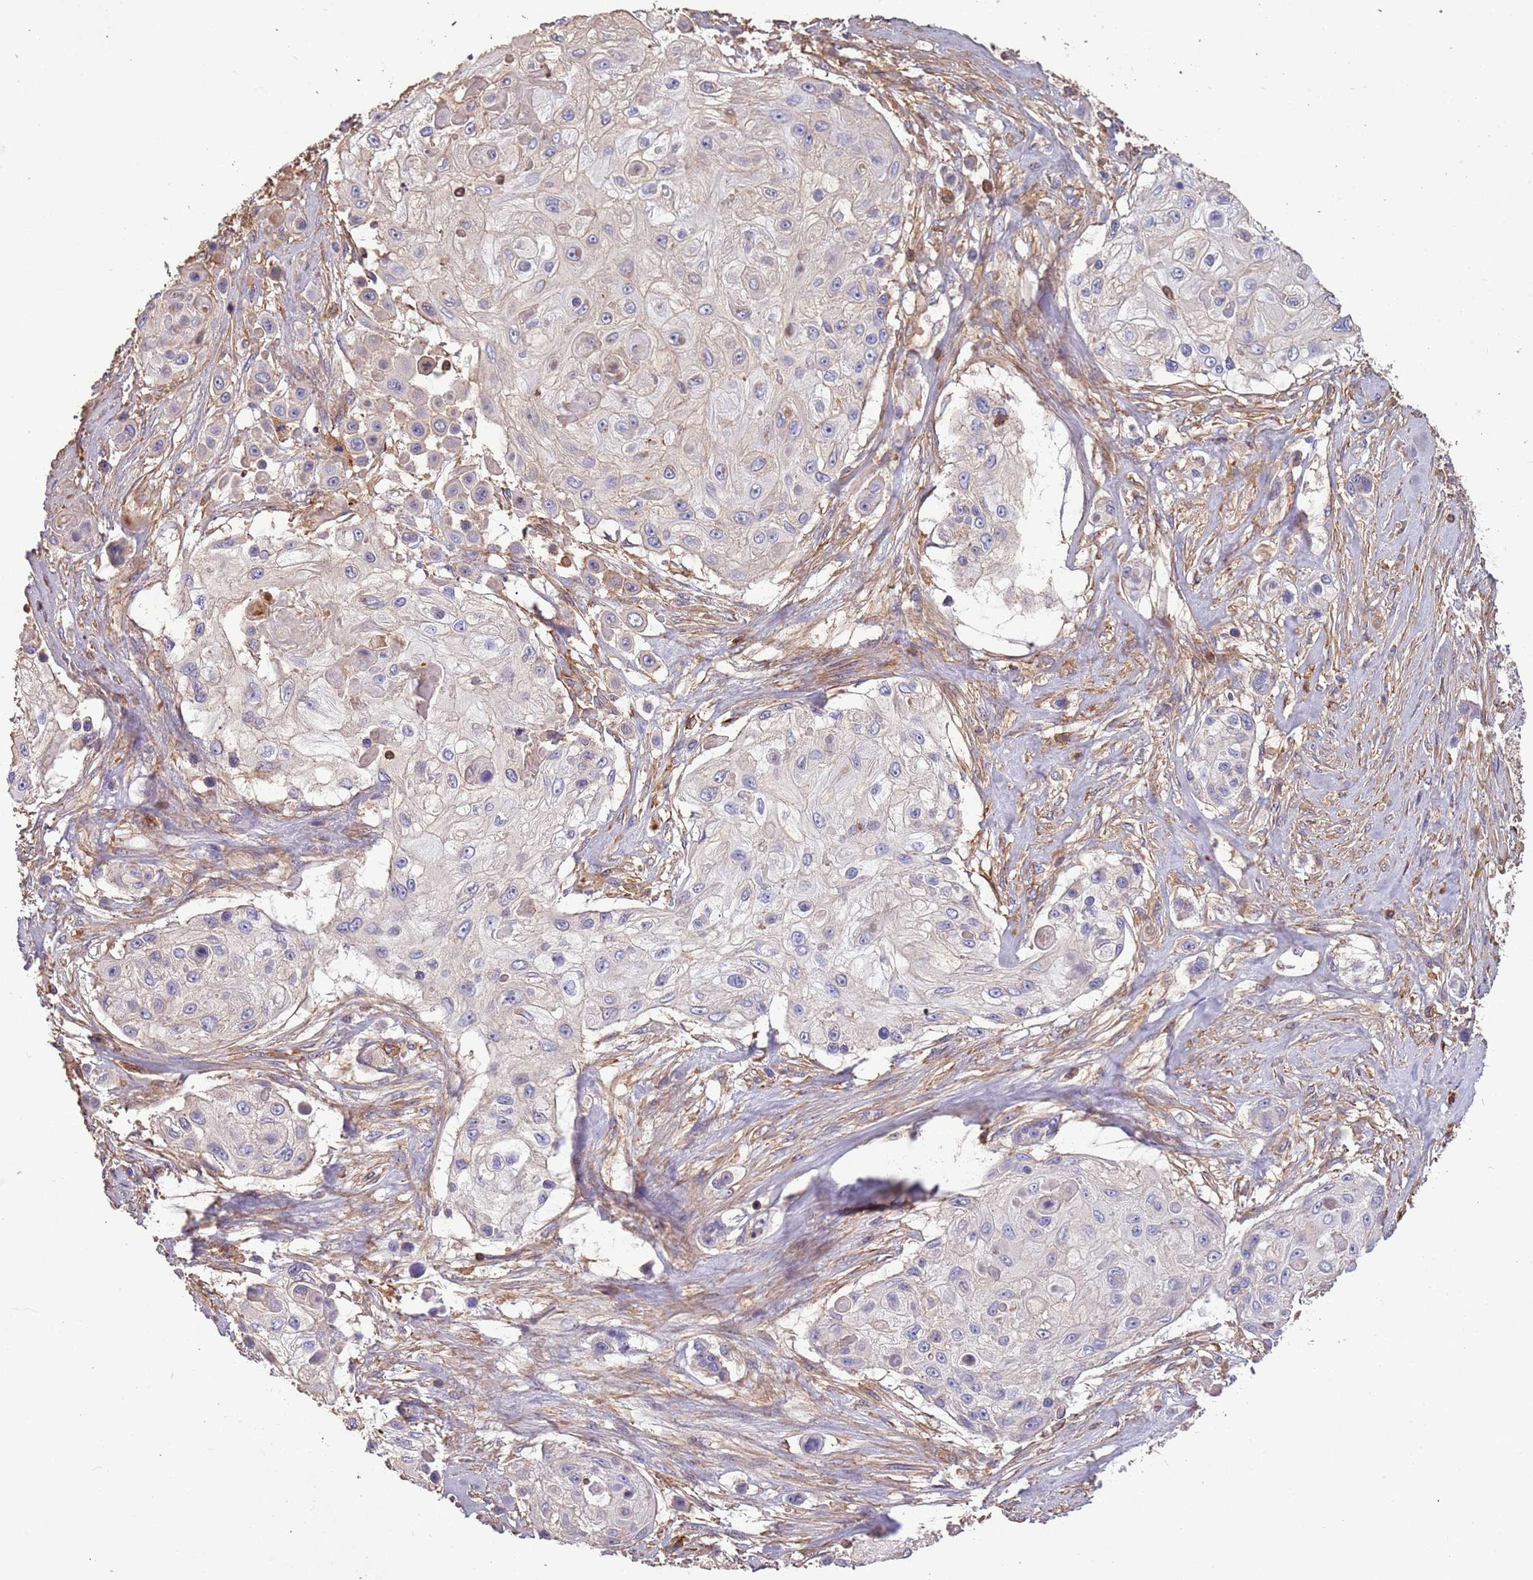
{"staining": {"intensity": "weak", "quantity": "<25%", "location": "cytoplasmic/membranous"}, "tissue": "skin cancer", "cell_type": "Tumor cells", "image_type": "cancer", "snomed": [{"axis": "morphology", "description": "Squamous cell carcinoma, NOS"}, {"axis": "topography", "description": "Skin"}], "caption": "Squamous cell carcinoma (skin) was stained to show a protein in brown. There is no significant positivity in tumor cells.", "gene": "FECH", "patient": {"sex": "male", "age": 67}}